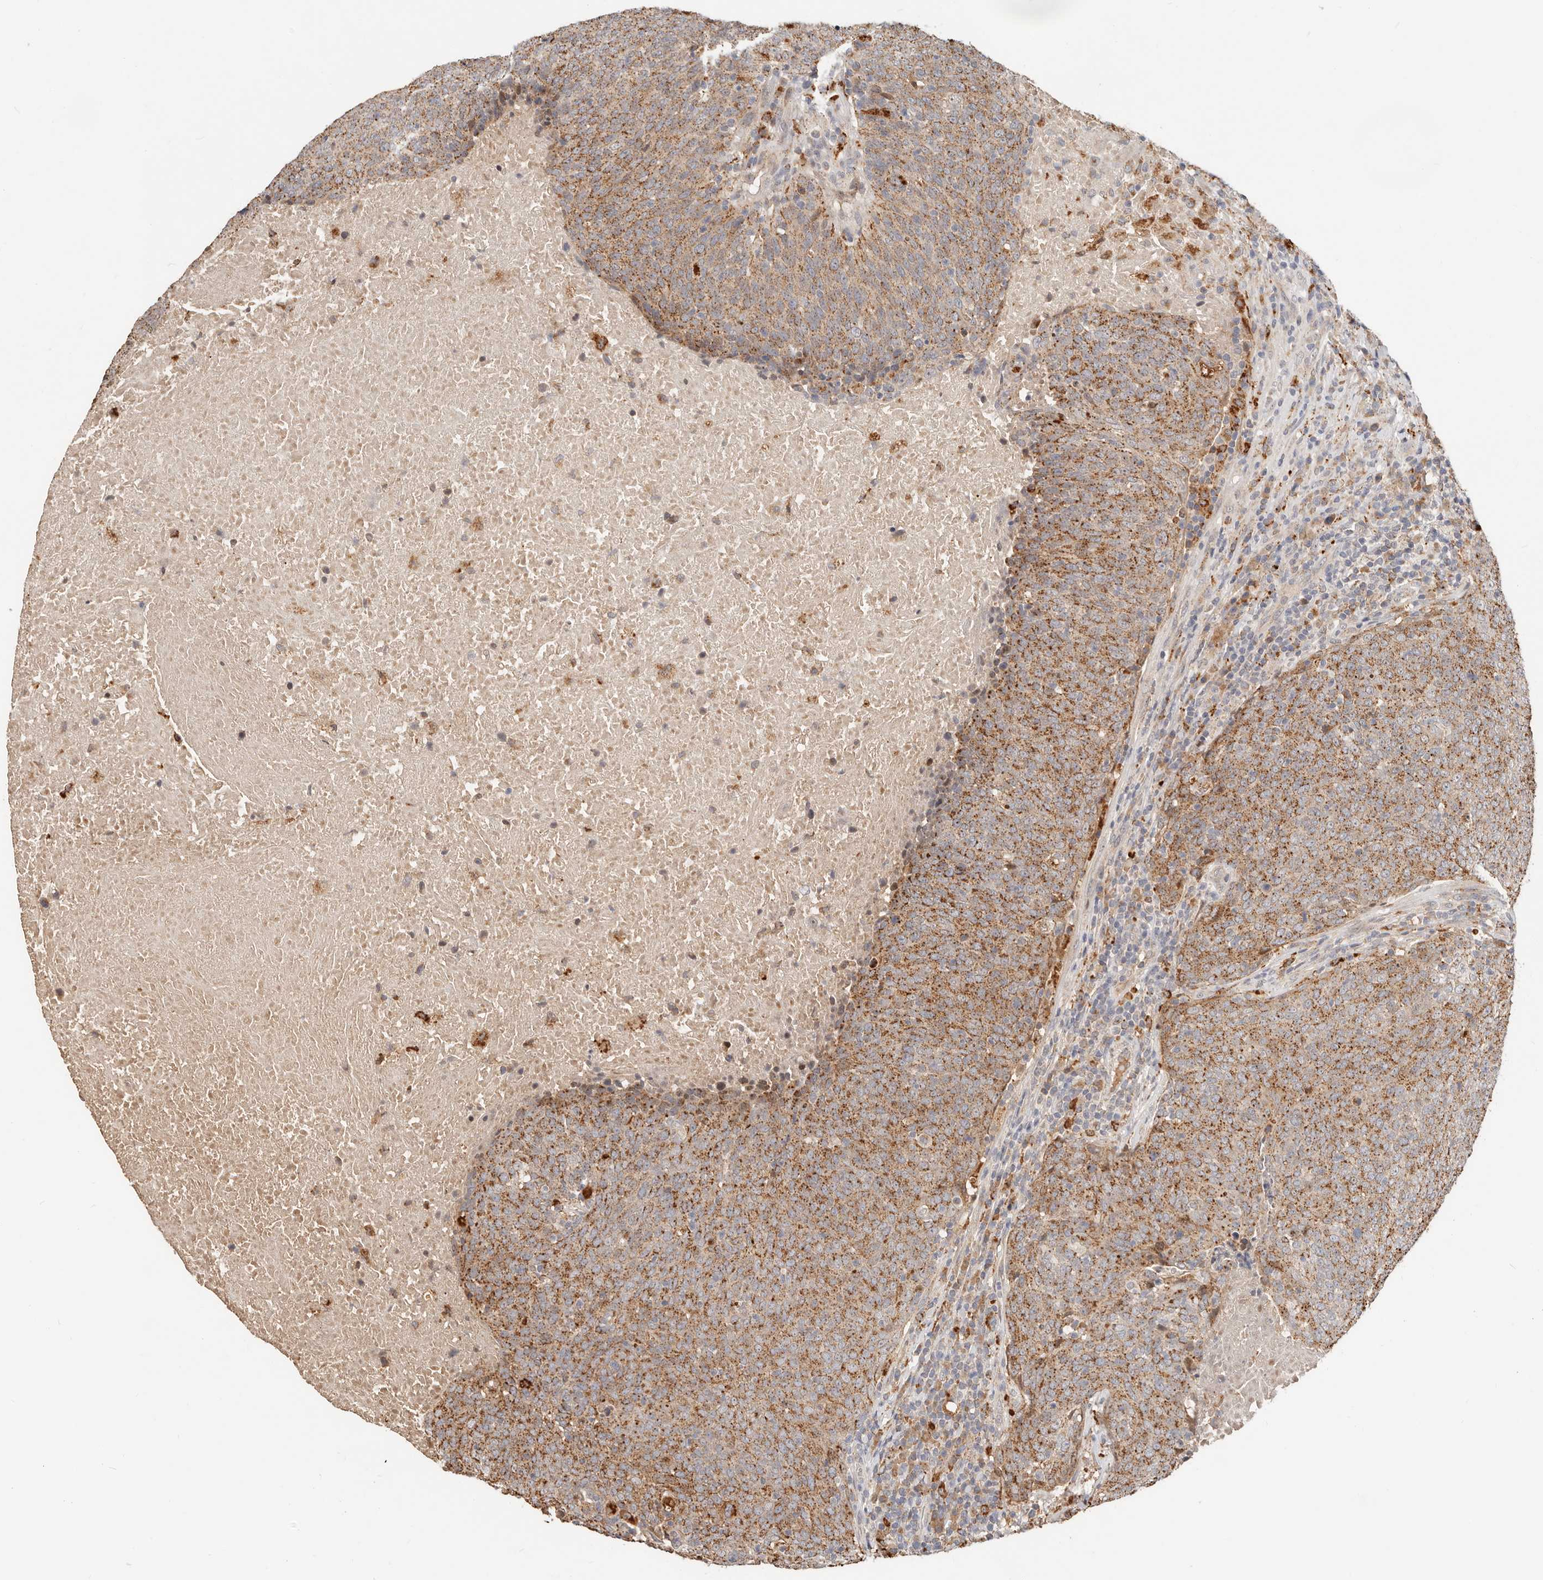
{"staining": {"intensity": "moderate", "quantity": ">75%", "location": "cytoplasmic/membranous"}, "tissue": "head and neck cancer", "cell_type": "Tumor cells", "image_type": "cancer", "snomed": [{"axis": "morphology", "description": "Squamous cell carcinoma, NOS"}, {"axis": "morphology", "description": "Squamous cell carcinoma, metastatic, NOS"}, {"axis": "topography", "description": "Lymph node"}, {"axis": "topography", "description": "Head-Neck"}], "caption": "This is a micrograph of immunohistochemistry staining of squamous cell carcinoma (head and neck), which shows moderate staining in the cytoplasmic/membranous of tumor cells.", "gene": "ZRANB1", "patient": {"sex": "male", "age": 62}}